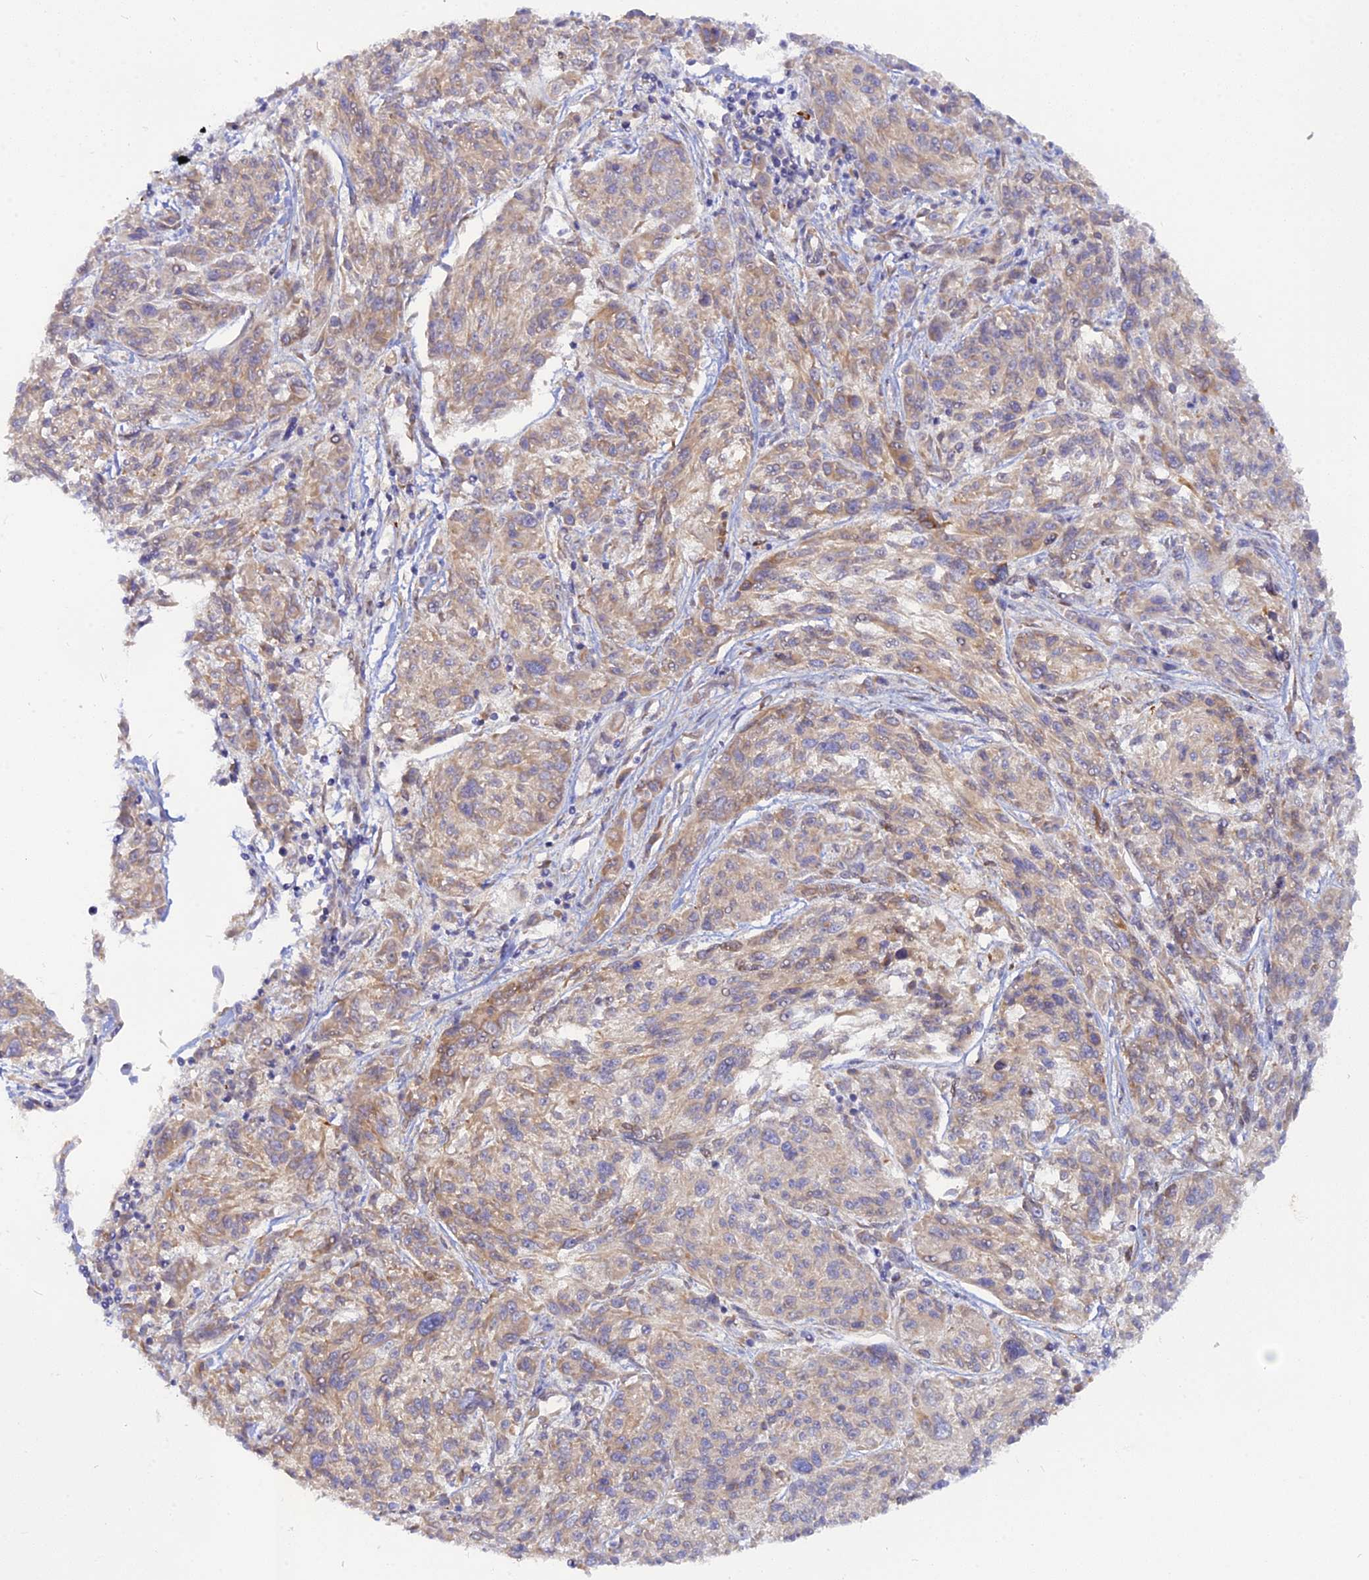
{"staining": {"intensity": "weak", "quantity": ">75%", "location": "cytoplasmic/membranous"}, "tissue": "melanoma", "cell_type": "Tumor cells", "image_type": "cancer", "snomed": [{"axis": "morphology", "description": "Malignant melanoma, NOS"}, {"axis": "topography", "description": "Skin"}], "caption": "Immunohistochemistry (IHC) of human melanoma displays low levels of weak cytoplasmic/membranous expression in about >75% of tumor cells. (DAB (3,3'-diaminobenzidine) IHC with brightfield microscopy, high magnification).", "gene": "TLCD1", "patient": {"sex": "male", "age": 53}}